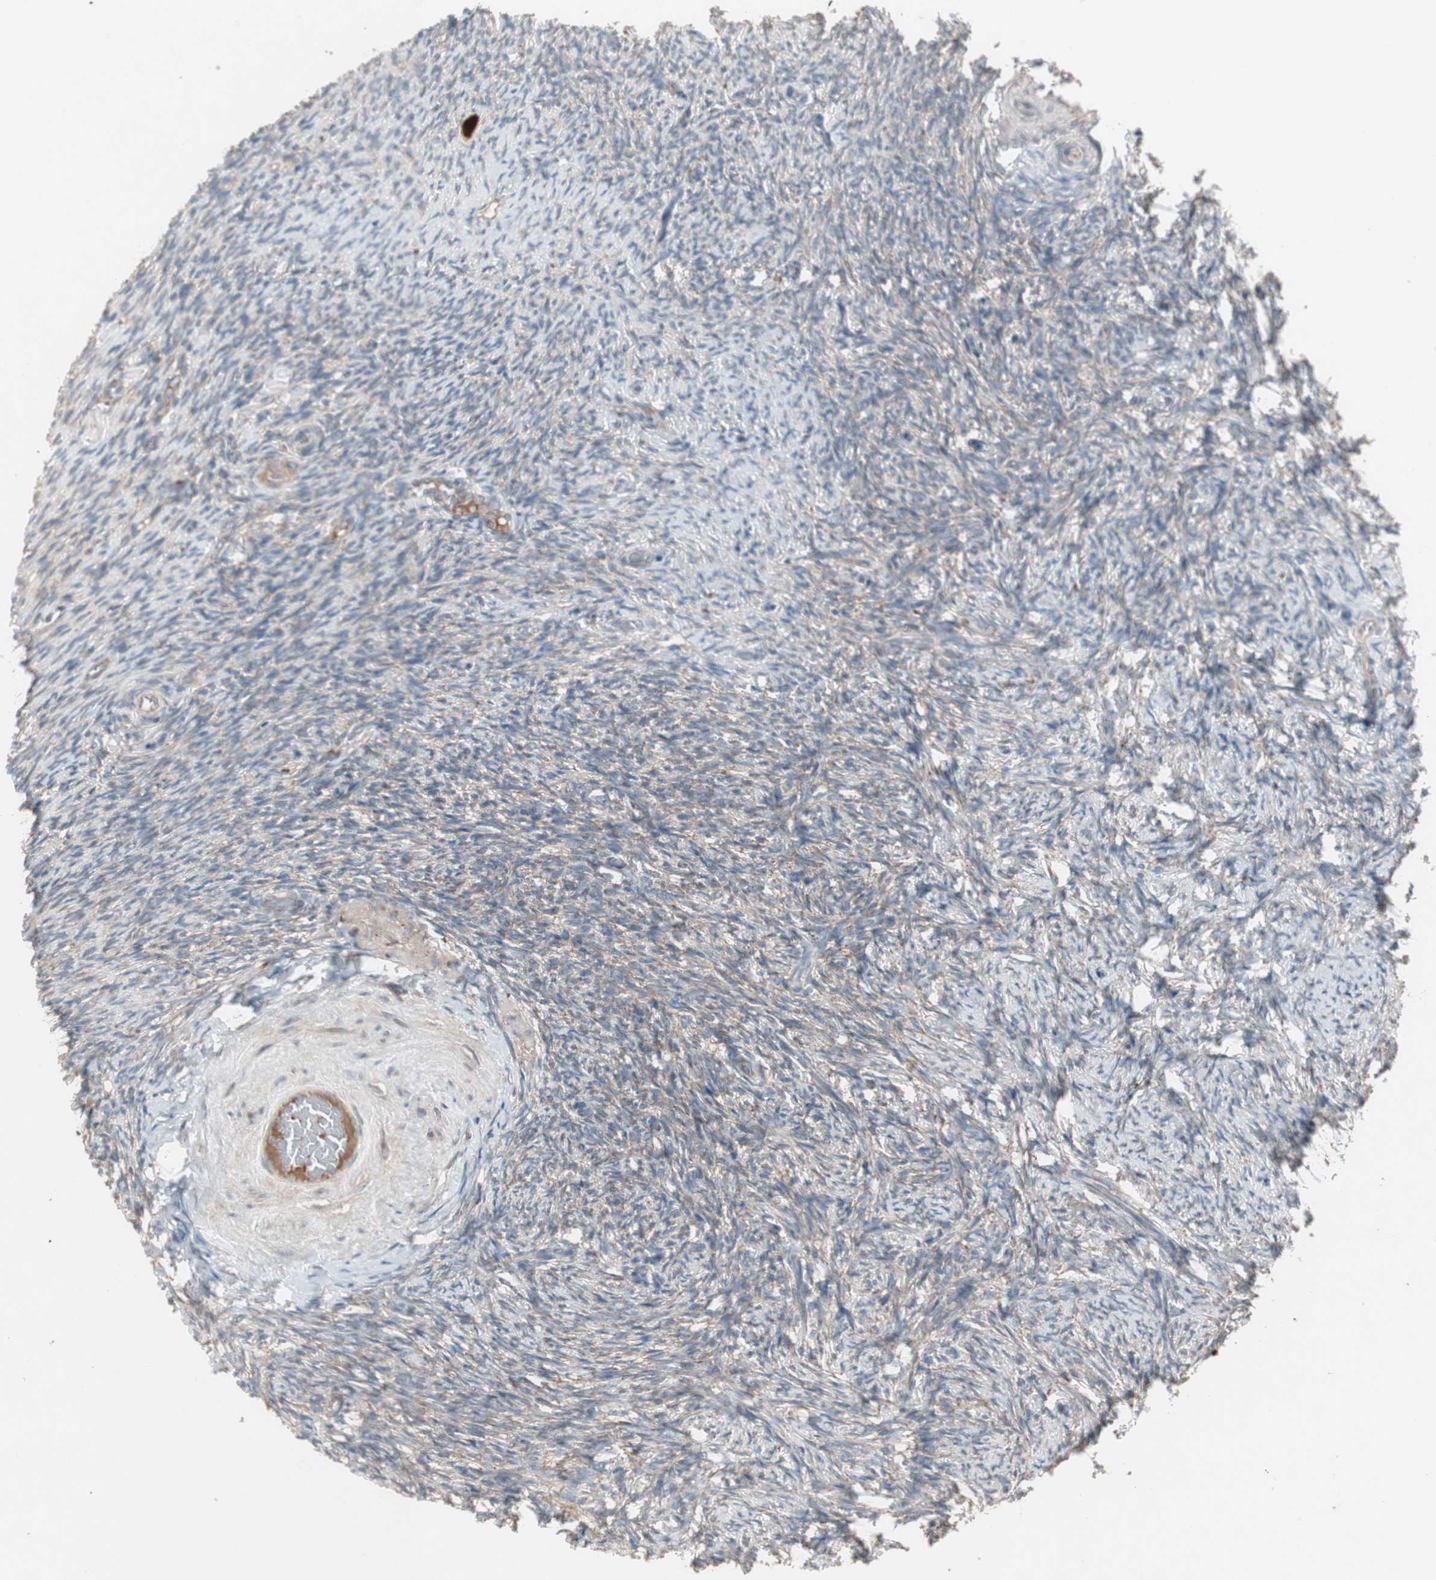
{"staining": {"intensity": "strong", "quantity": ">75%", "location": "cytoplasmic/membranous"}, "tissue": "ovary", "cell_type": "Follicle cells", "image_type": "normal", "snomed": [{"axis": "morphology", "description": "Normal tissue, NOS"}, {"axis": "topography", "description": "Ovary"}], "caption": "This image exhibits unremarkable ovary stained with IHC to label a protein in brown. The cytoplasmic/membranous of follicle cells show strong positivity for the protein. Nuclei are counter-stained blue.", "gene": "JMJD7", "patient": {"sex": "female", "age": 60}}